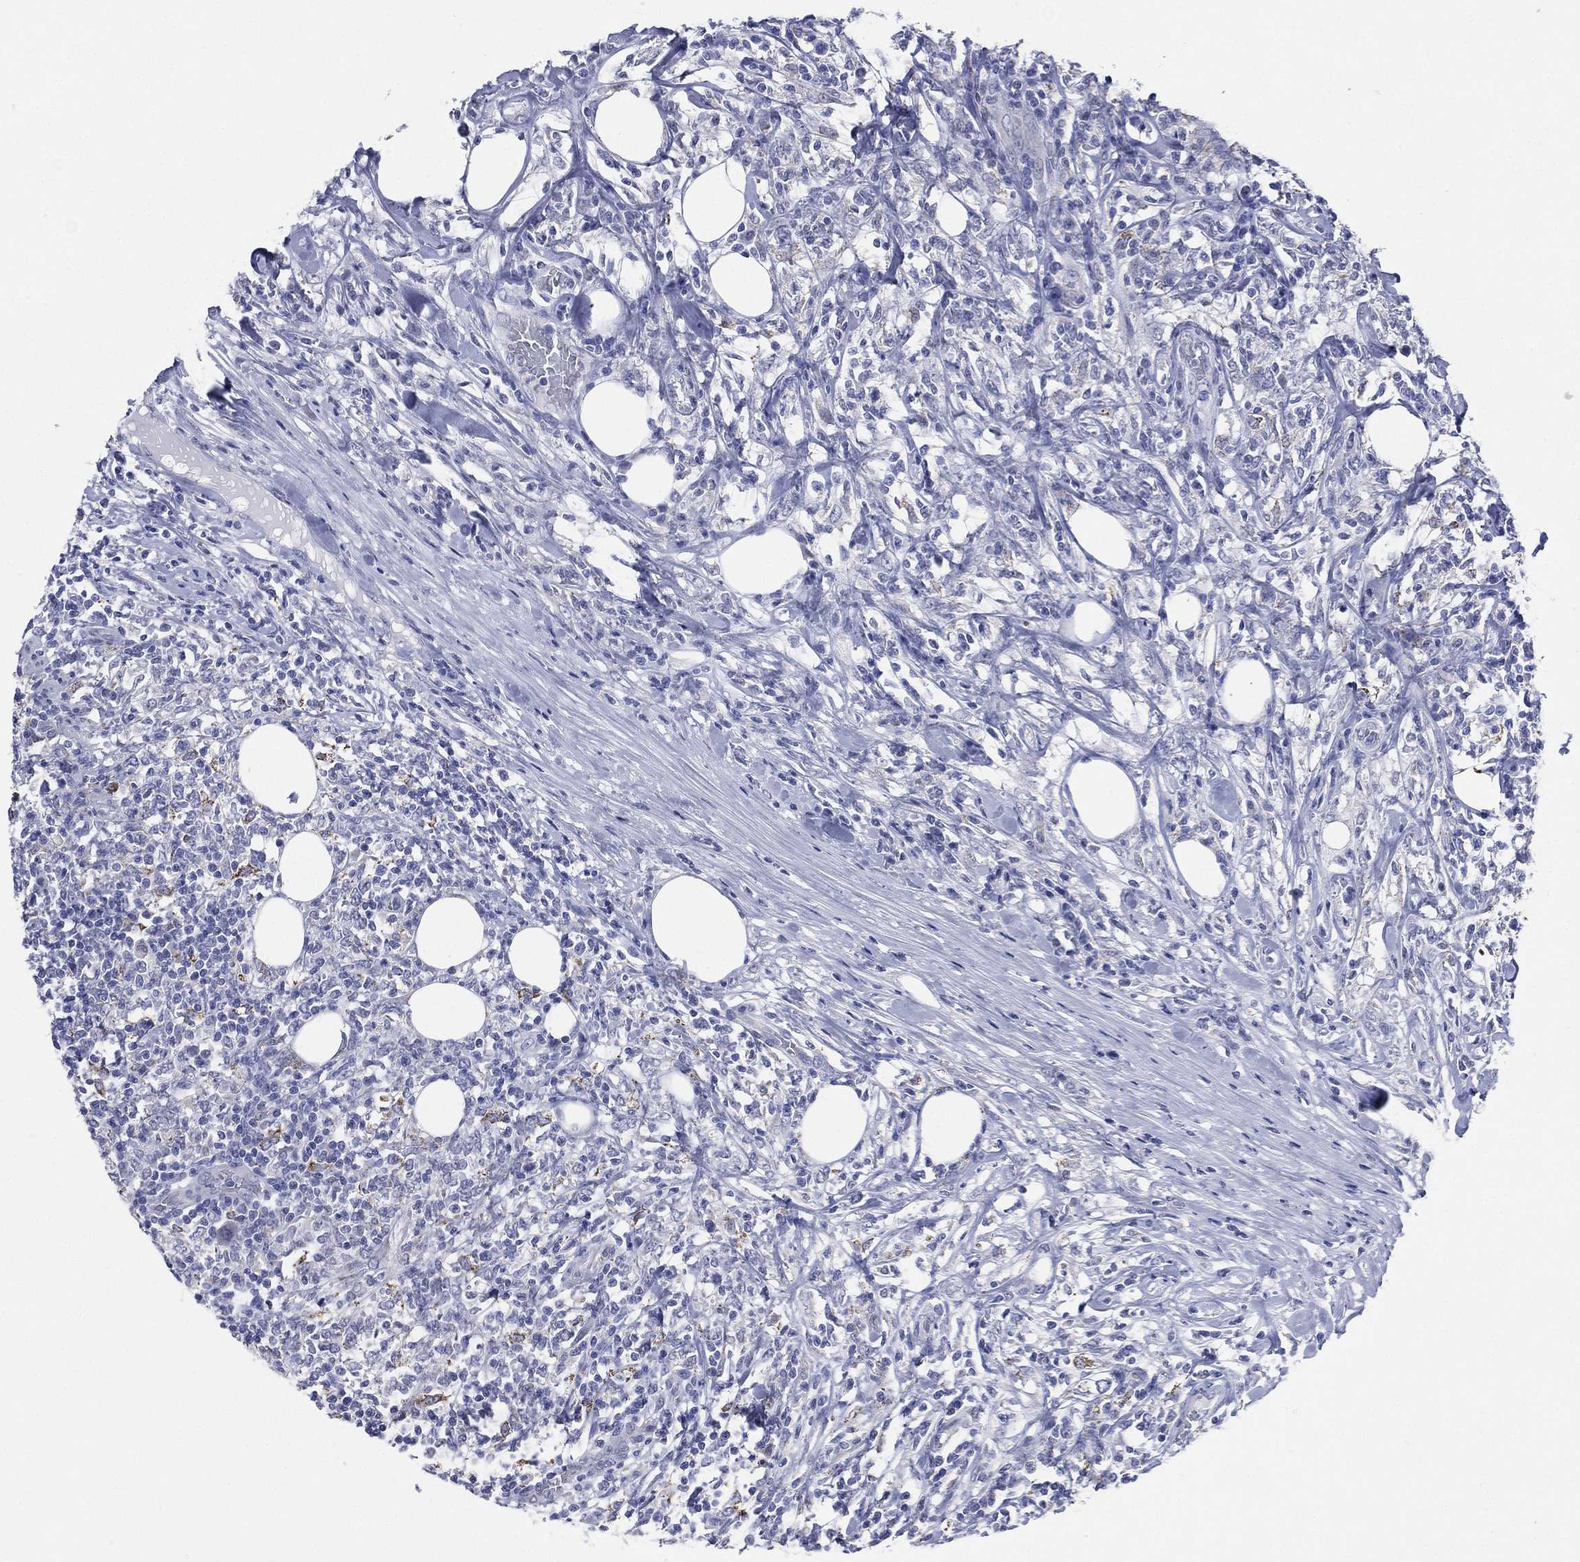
{"staining": {"intensity": "negative", "quantity": "none", "location": "none"}, "tissue": "lymphoma", "cell_type": "Tumor cells", "image_type": "cancer", "snomed": [{"axis": "morphology", "description": "Malignant lymphoma, non-Hodgkin's type, High grade"}, {"axis": "topography", "description": "Lymph node"}], "caption": "Tumor cells show no significant positivity in lymphoma.", "gene": "AKAP3", "patient": {"sex": "female", "age": 84}}